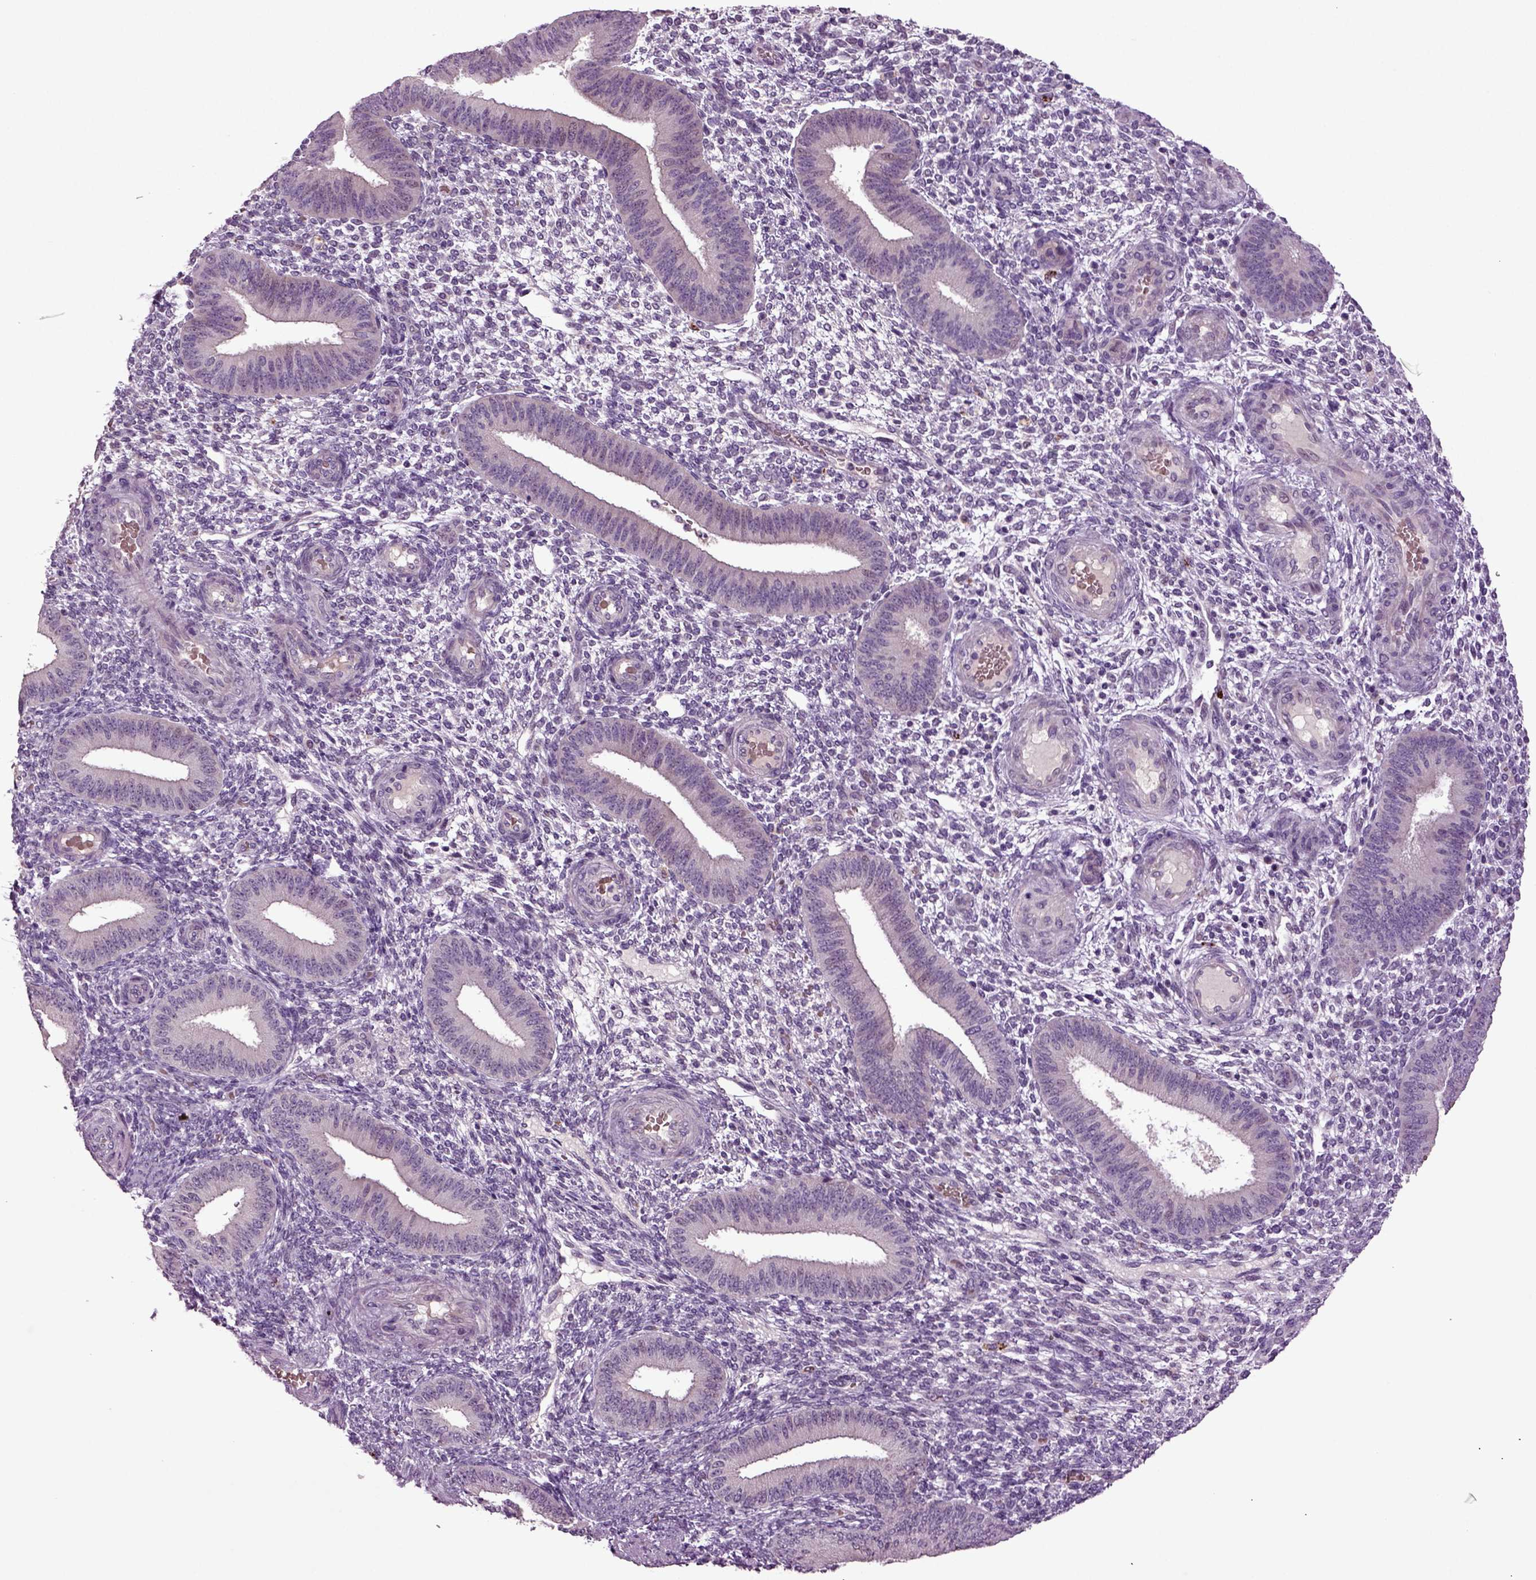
{"staining": {"intensity": "negative", "quantity": "none", "location": "none"}, "tissue": "endometrium", "cell_type": "Cells in endometrial stroma", "image_type": "normal", "snomed": [{"axis": "morphology", "description": "Normal tissue, NOS"}, {"axis": "topography", "description": "Endometrium"}], "caption": "Human endometrium stained for a protein using IHC displays no expression in cells in endometrial stroma.", "gene": "SLC17A6", "patient": {"sex": "female", "age": 39}}